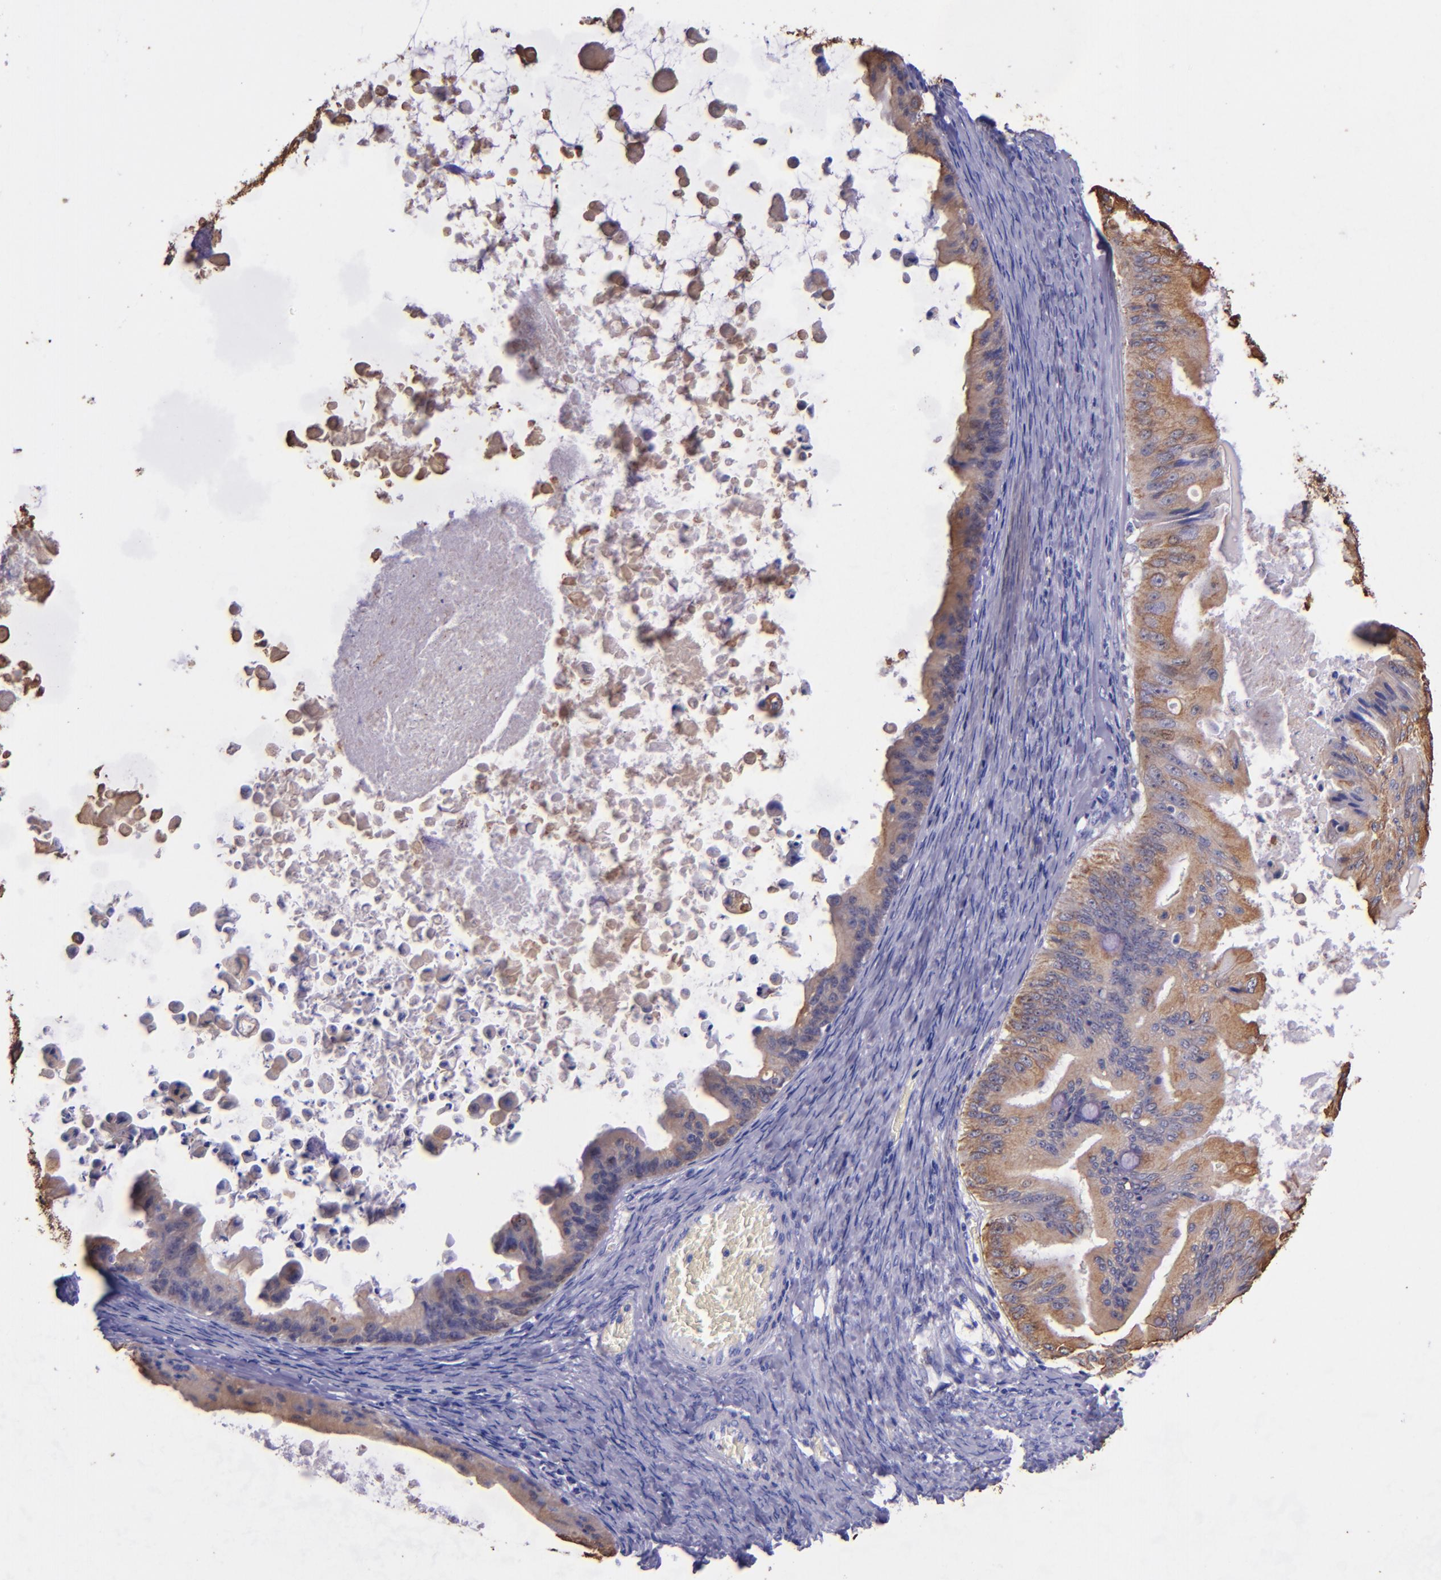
{"staining": {"intensity": "moderate", "quantity": ">75%", "location": "cytoplasmic/membranous"}, "tissue": "ovarian cancer", "cell_type": "Tumor cells", "image_type": "cancer", "snomed": [{"axis": "morphology", "description": "Cystadenocarcinoma, mucinous, NOS"}, {"axis": "topography", "description": "Ovary"}], "caption": "Approximately >75% of tumor cells in human mucinous cystadenocarcinoma (ovarian) show moderate cytoplasmic/membranous protein positivity as visualized by brown immunohistochemical staining.", "gene": "KRT4", "patient": {"sex": "female", "age": 37}}